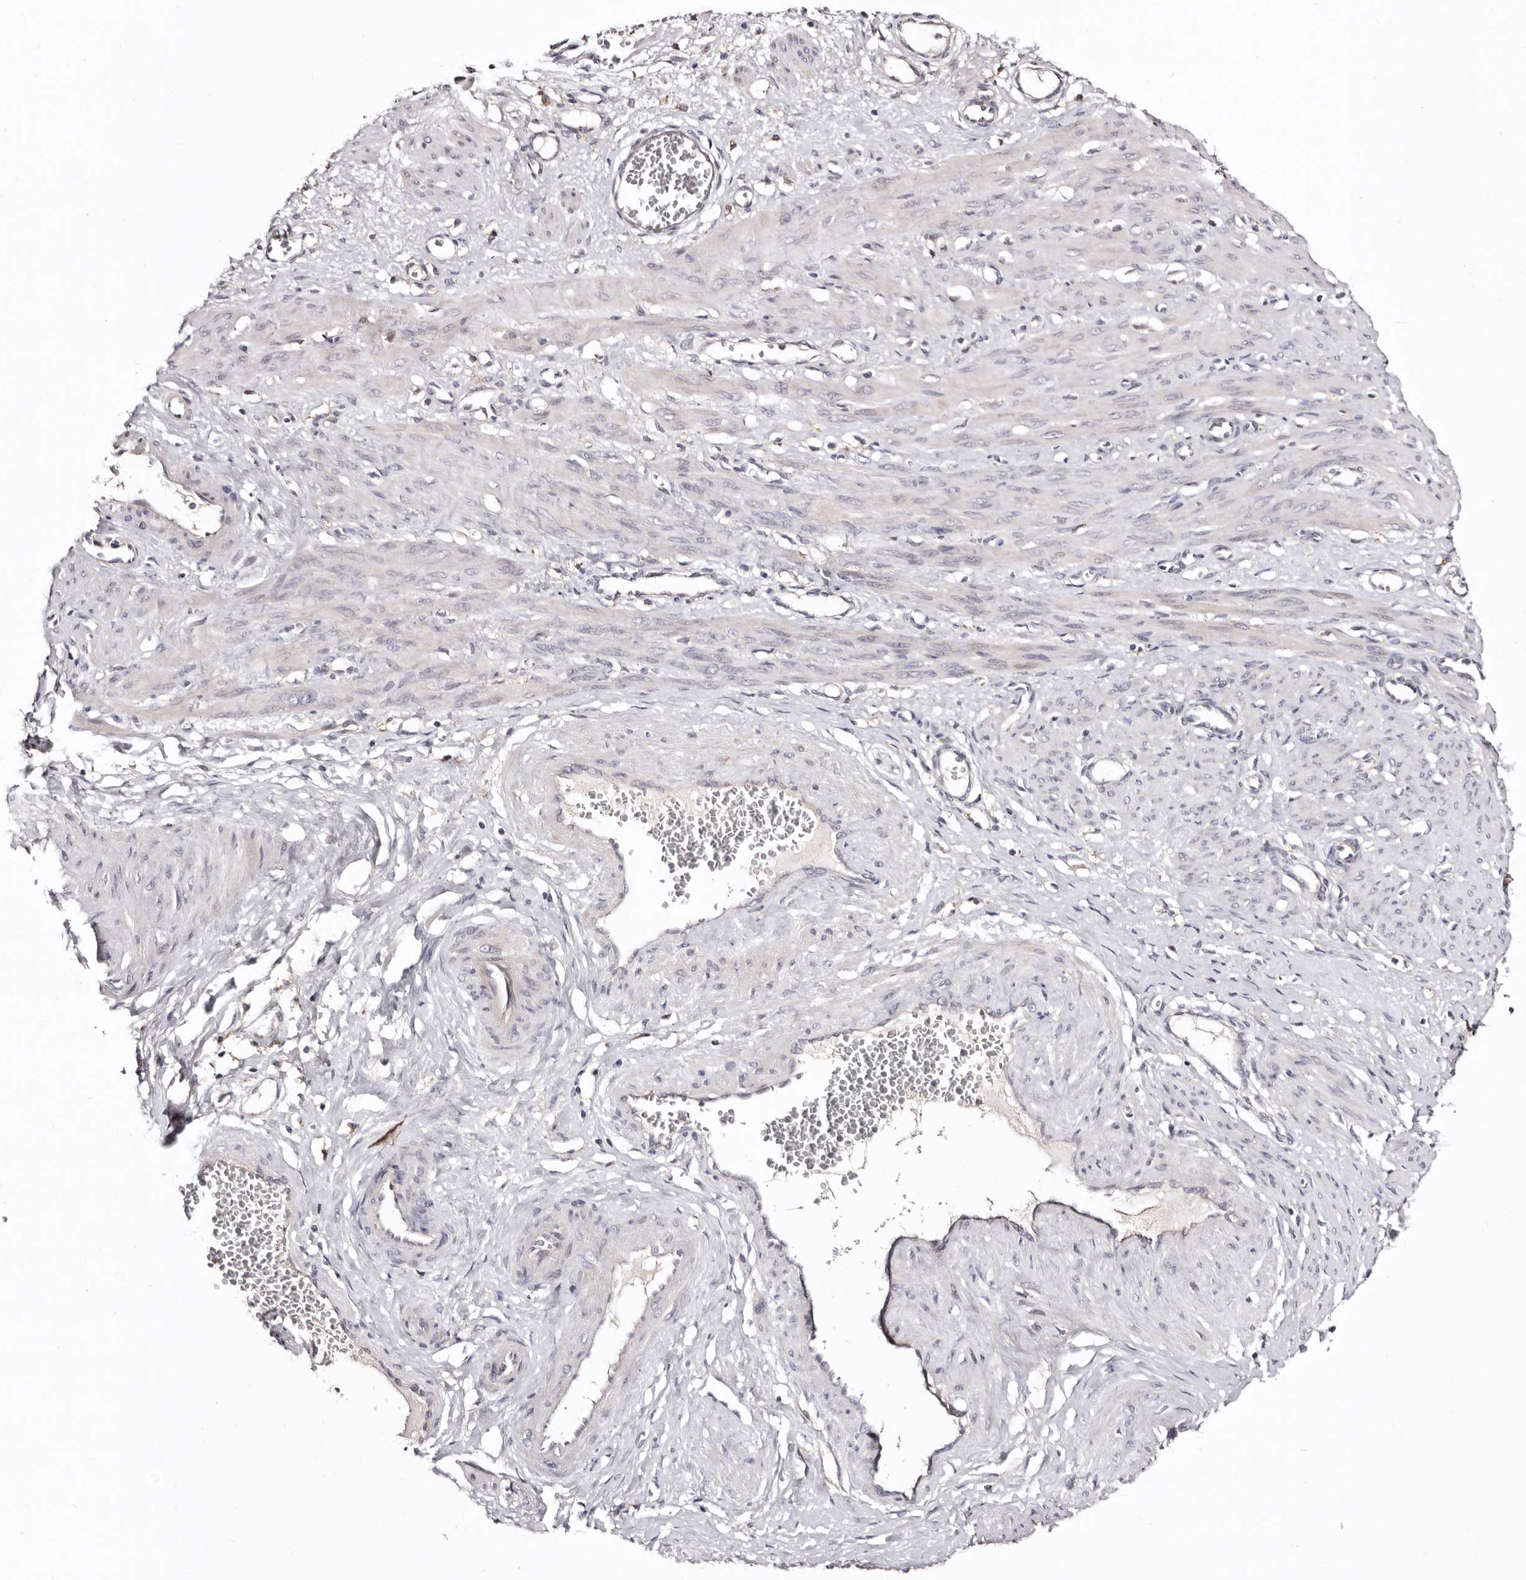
{"staining": {"intensity": "weak", "quantity": "<25%", "location": "cytoplasmic/membranous"}, "tissue": "smooth muscle", "cell_type": "Smooth muscle cells", "image_type": "normal", "snomed": [{"axis": "morphology", "description": "Normal tissue, NOS"}, {"axis": "topography", "description": "Endometrium"}], "caption": "Protein analysis of benign smooth muscle displays no significant staining in smooth muscle cells. (DAB (3,3'-diaminobenzidine) IHC, high magnification).", "gene": "CDCA8", "patient": {"sex": "female", "age": 33}}